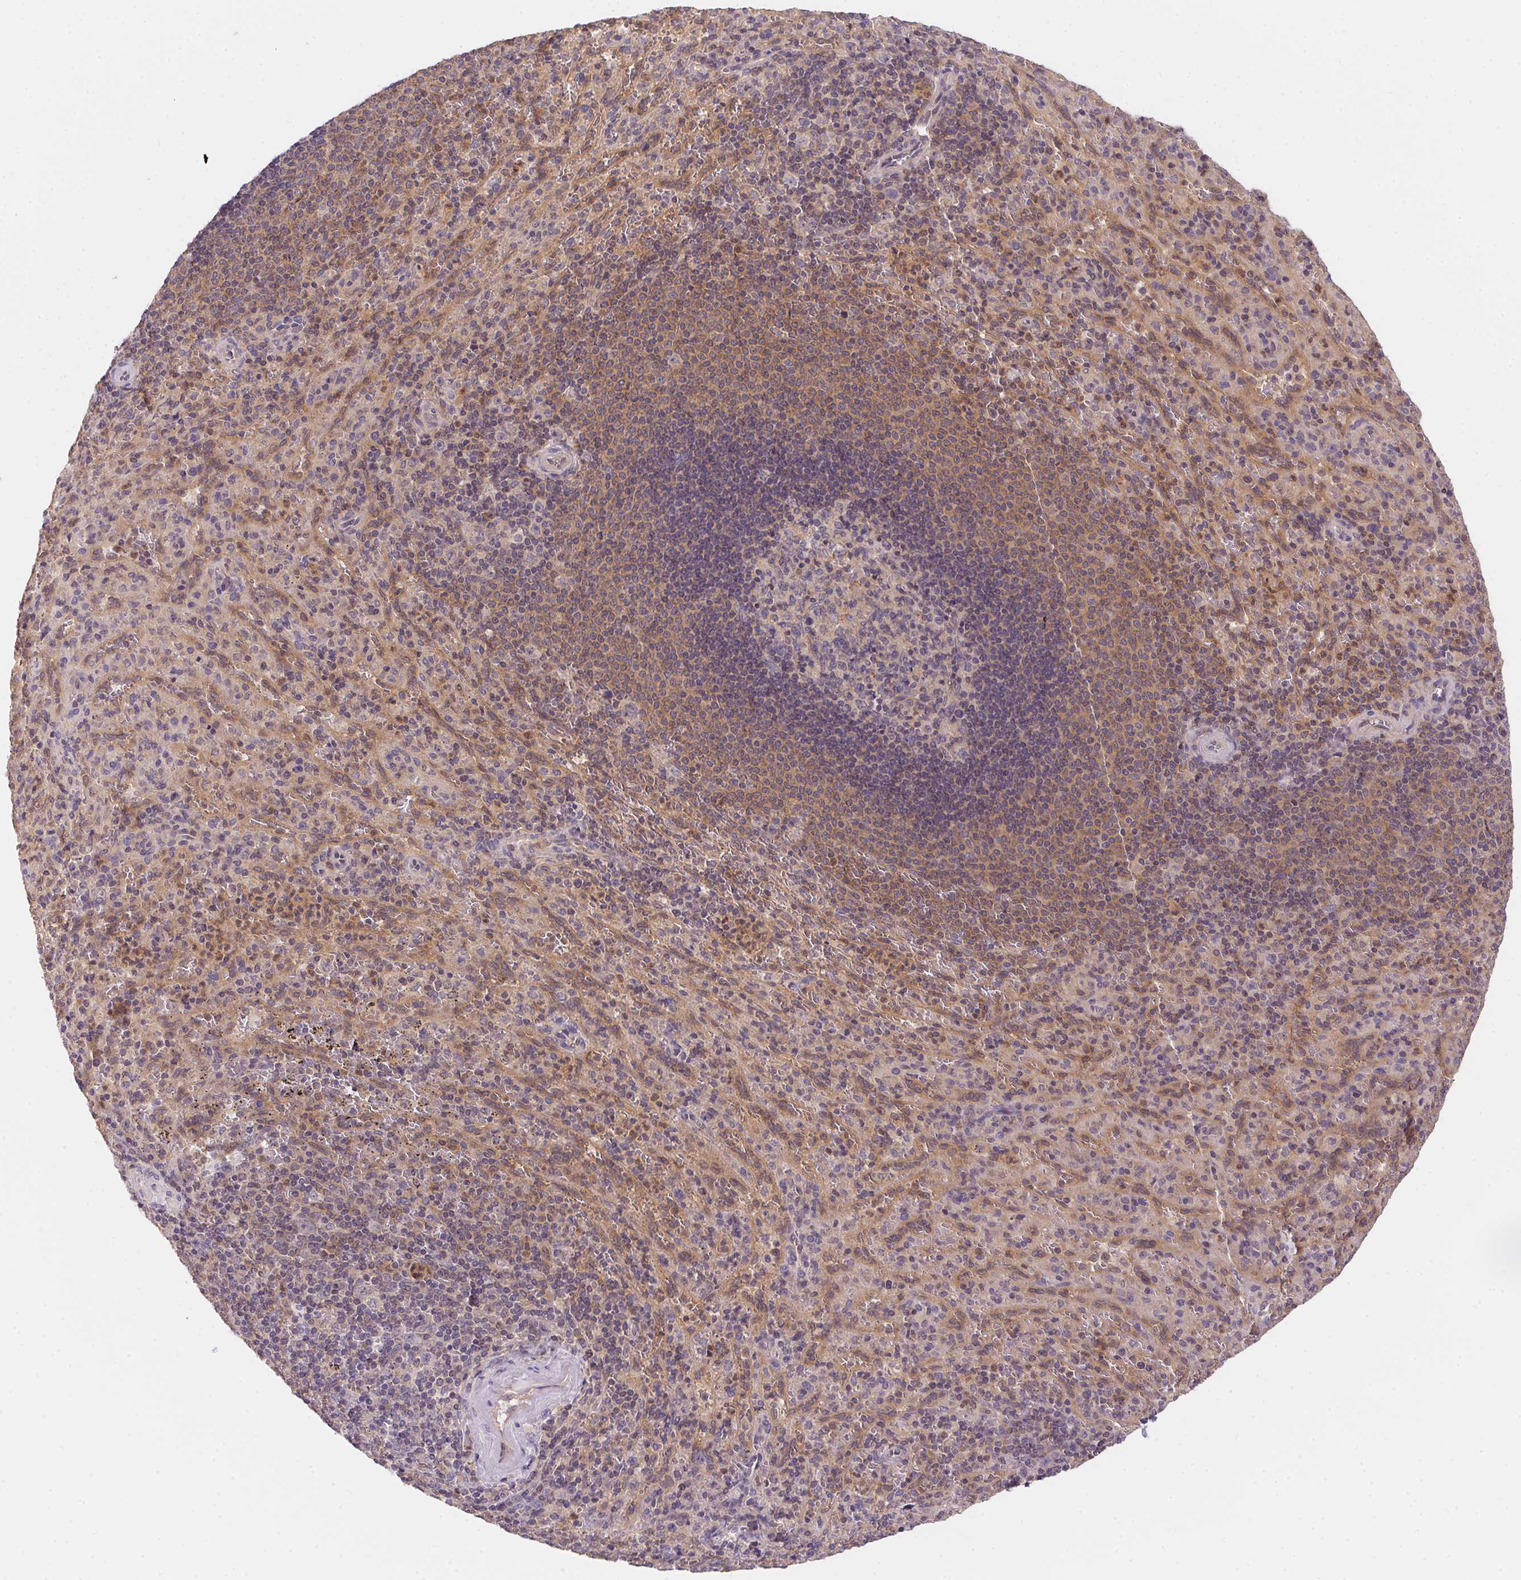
{"staining": {"intensity": "moderate", "quantity": "25%-75%", "location": "cytoplasmic/membranous"}, "tissue": "spleen", "cell_type": "Cells in red pulp", "image_type": "normal", "snomed": [{"axis": "morphology", "description": "Normal tissue, NOS"}, {"axis": "topography", "description": "Spleen"}], "caption": "Immunohistochemical staining of normal spleen reveals moderate cytoplasmic/membranous protein expression in about 25%-75% of cells in red pulp.", "gene": "PRKAA1", "patient": {"sex": "male", "age": 57}}